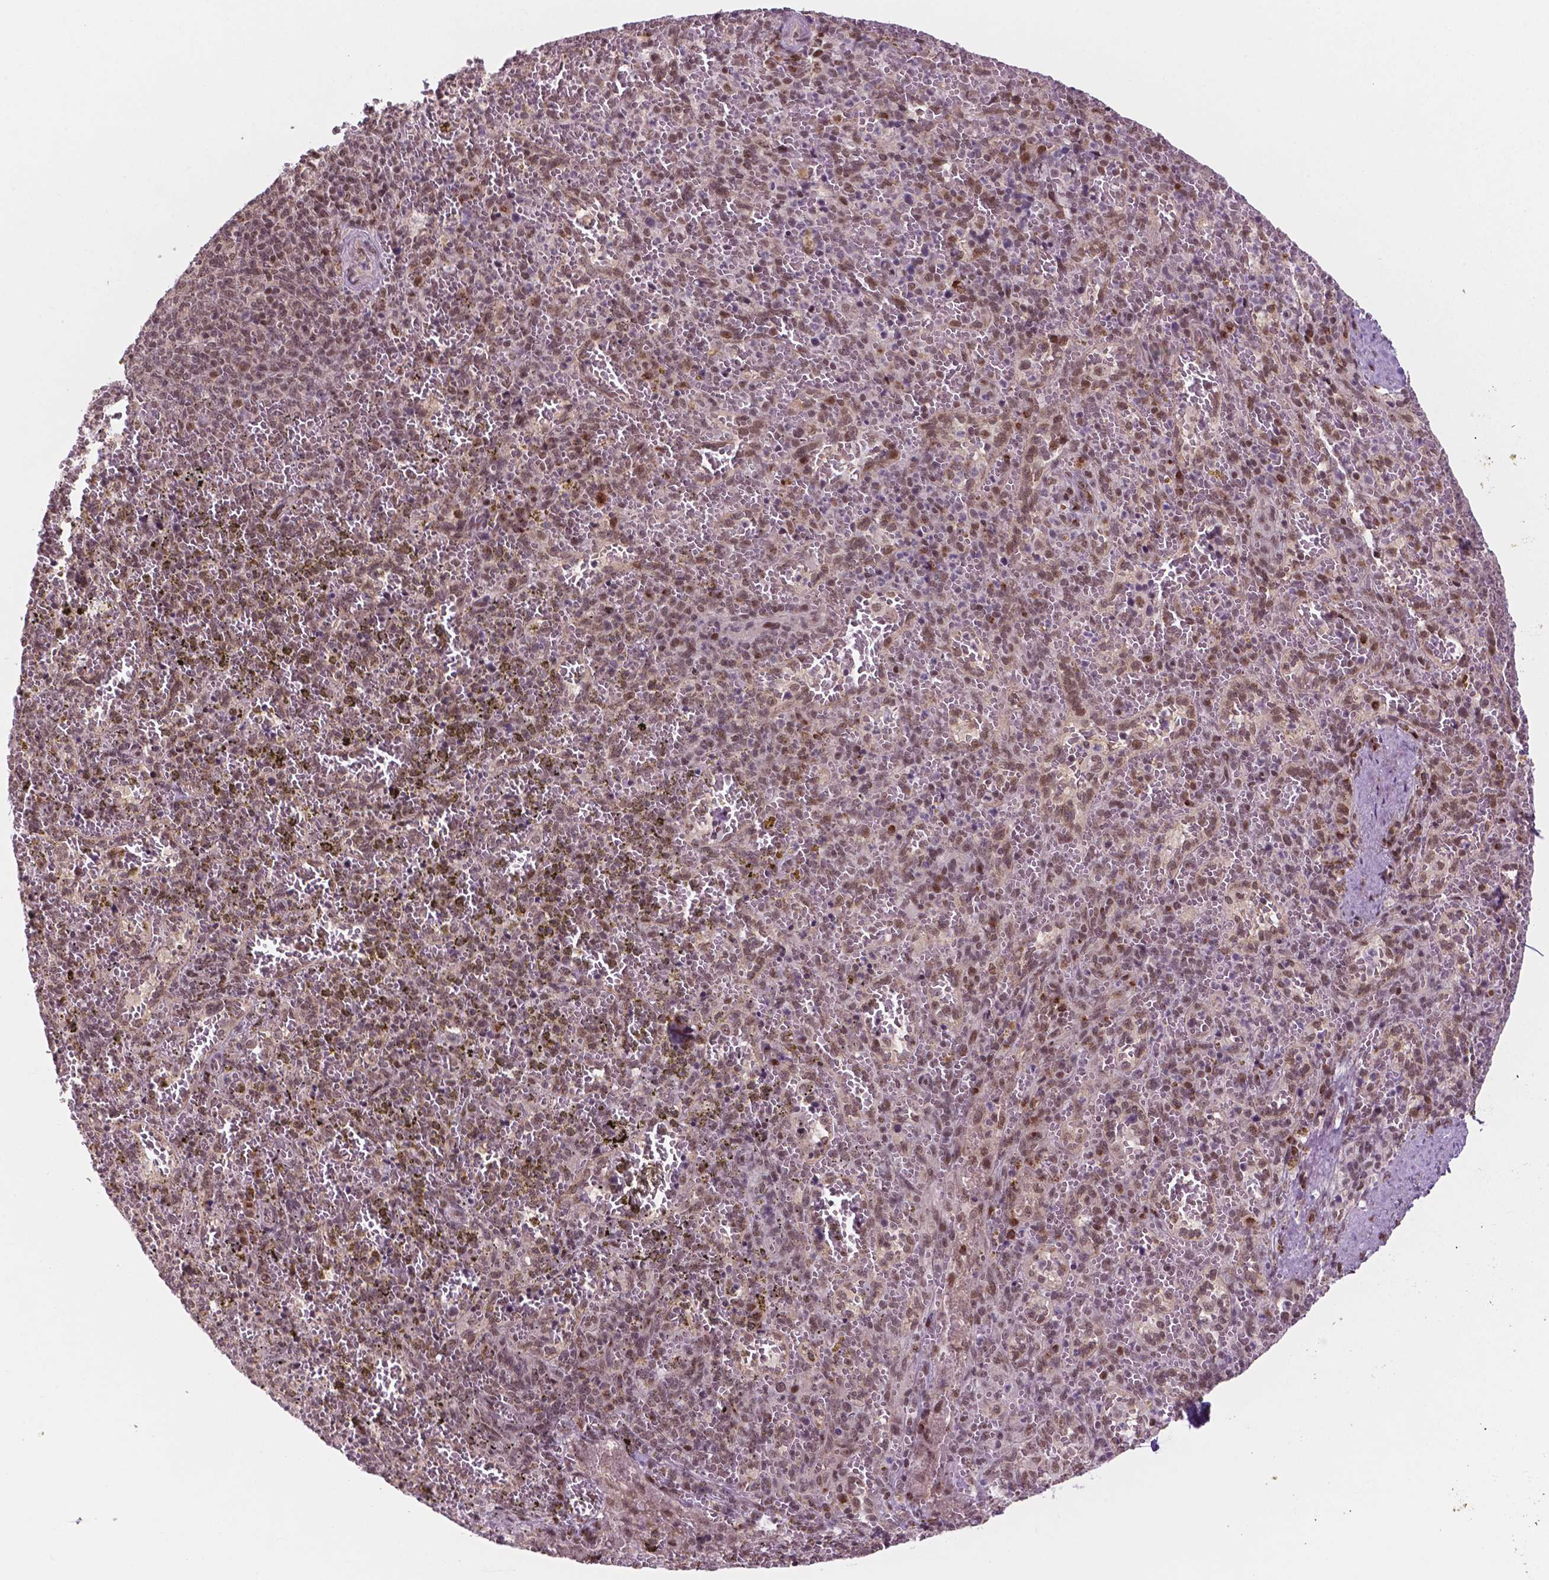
{"staining": {"intensity": "moderate", "quantity": "25%-75%", "location": "nuclear"}, "tissue": "spleen", "cell_type": "Cells in red pulp", "image_type": "normal", "snomed": [{"axis": "morphology", "description": "Normal tissue, NOS"}, {"axis": "topography", "description": "Spleen"}], "caption": "Protein staining of normal spleen reveals moderate nuclear expression in about 25%-75% of cells in red pulp.", "gene": "PER2", "patient": {"sex": "female", "age": 50}}